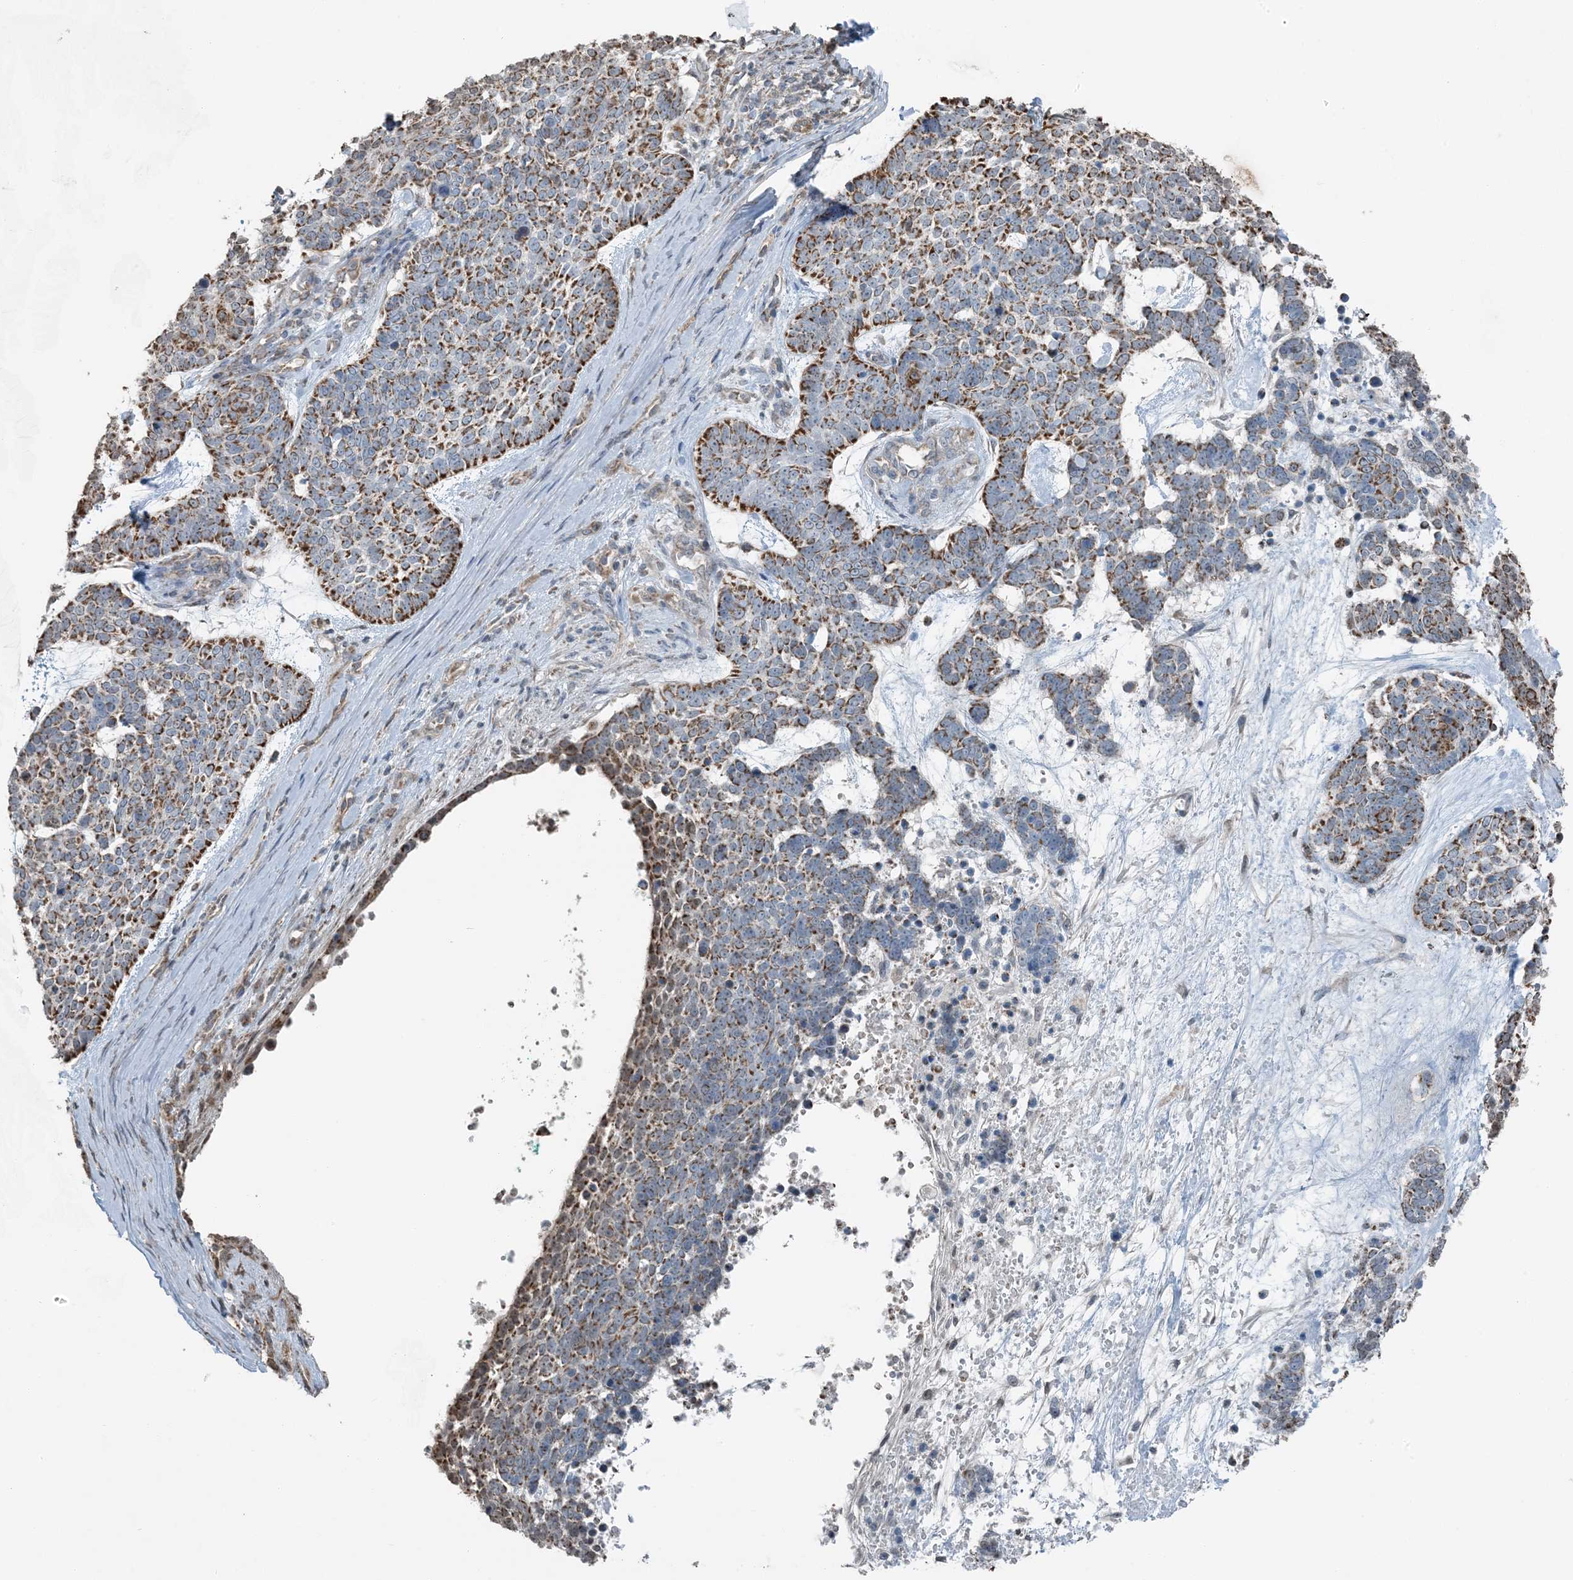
{"staining": {"intensity": "moderate", "quantity": ">75%", "location": "cytoplasmic/membranous"}, "tissue": "skin cancer", "cell_type": "Tumor cells", "image_type": "cancer", "snomed": [{"axis": "morphology", "description": "Basal cell carcinoma"}, {"axis": "topography", "description": "Skin"}], "caption": "A micrograph of skin cancer stained for a protein exhibits moderate cytoplasmic/membranous brown staining in tumor cells.", "gene": "PILRB", "patient": {"sex": "female", "age": 81}}